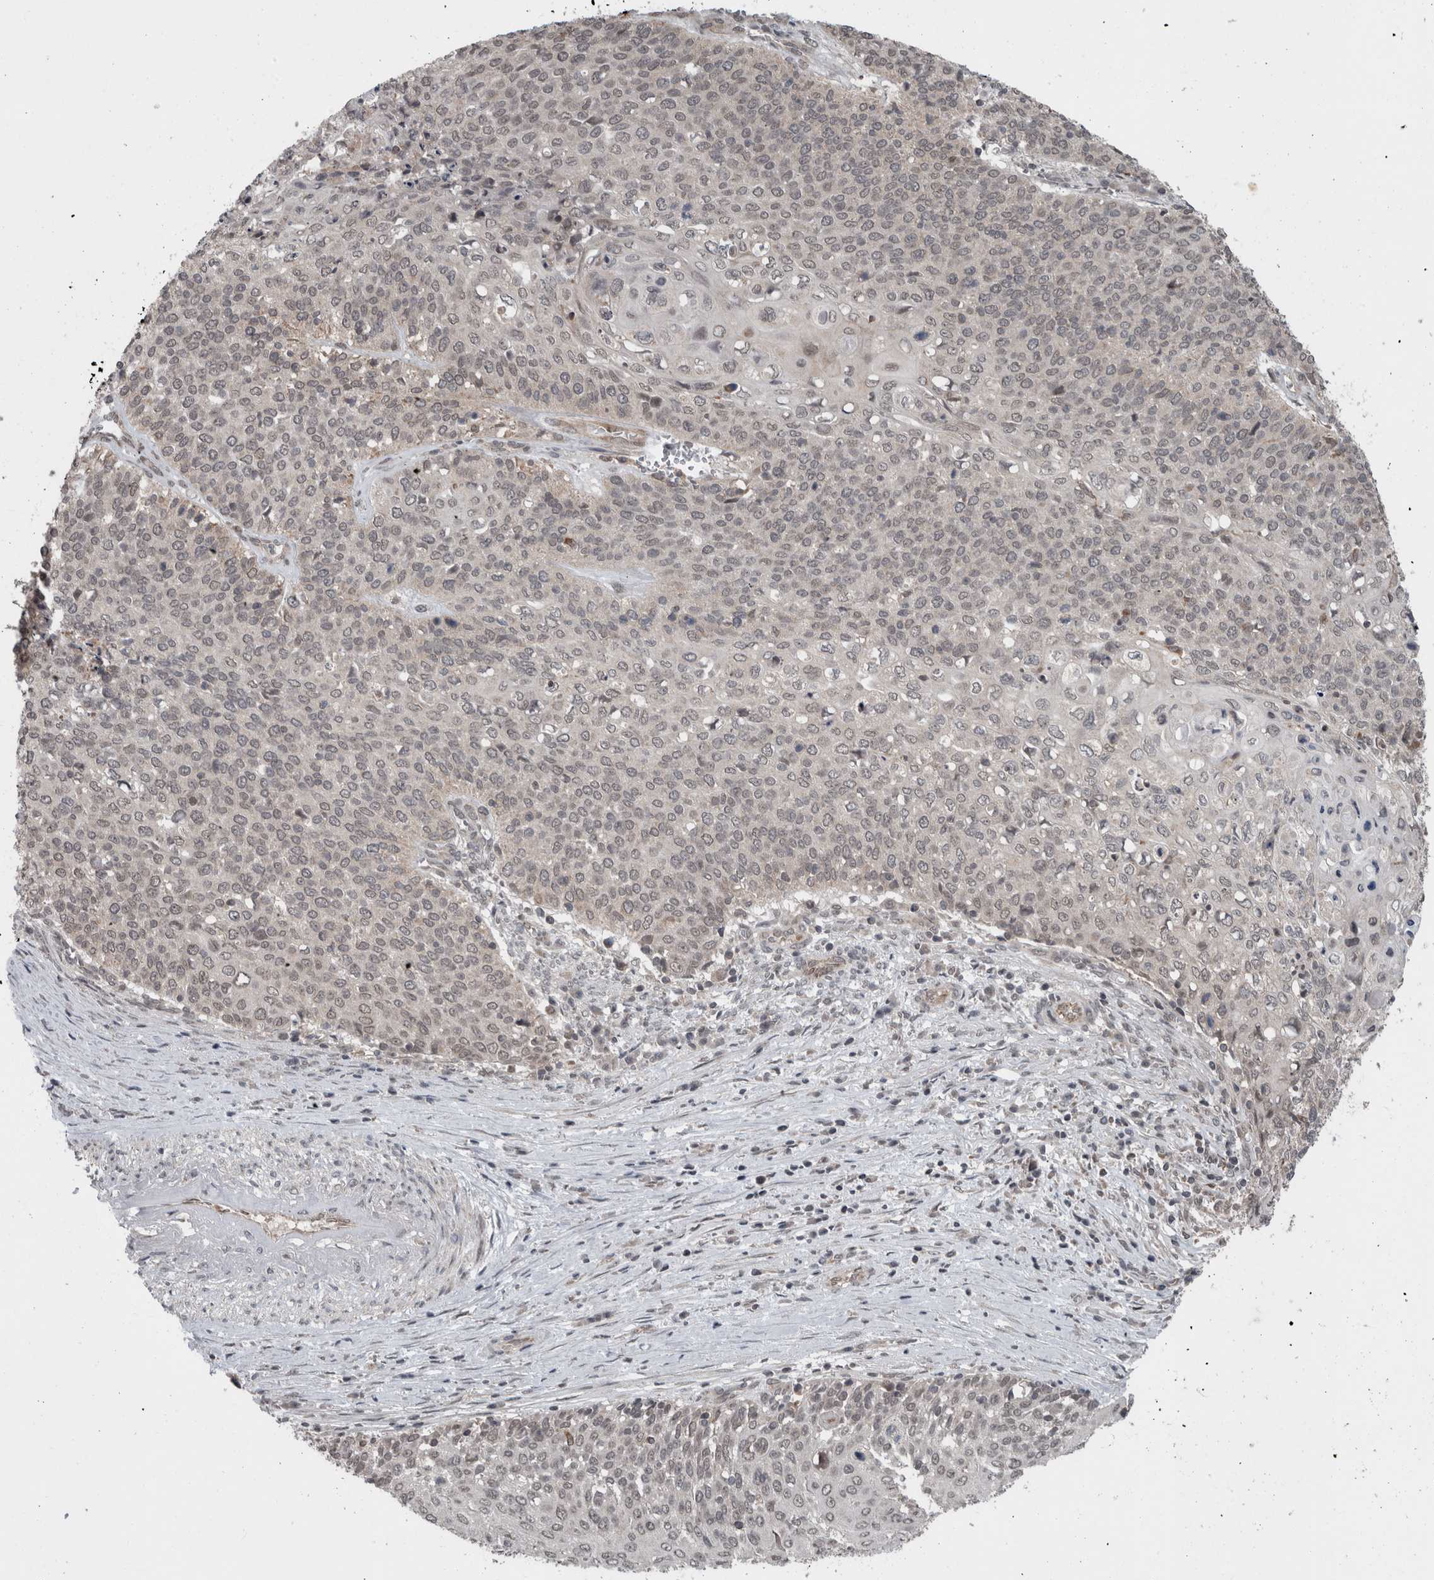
{"staining": {"intensity": "negative", "quantity": "none", "location": "none"}, "tissue": "cervical cancer", "cell_type": "Tumor cells", "image_type": "cancer", "snomed": [{"axis": "morphology", "description": "Squamous cell carcinoma, NOS"}, {"axis": "topography", "description": "Cervix"}], "caption": "Immunohistochemistry (IHC) photomicrograph of neoplastic tissue: human cervical cancer stained with DAB demonstrates no significant protein positivity in tumor cells. The staining is performed using DAB brown chromogen with nuclei counter-stained in using hematoxylin.", "gene": "ENY2", "patient": {"sex": "female", "age": 39}}